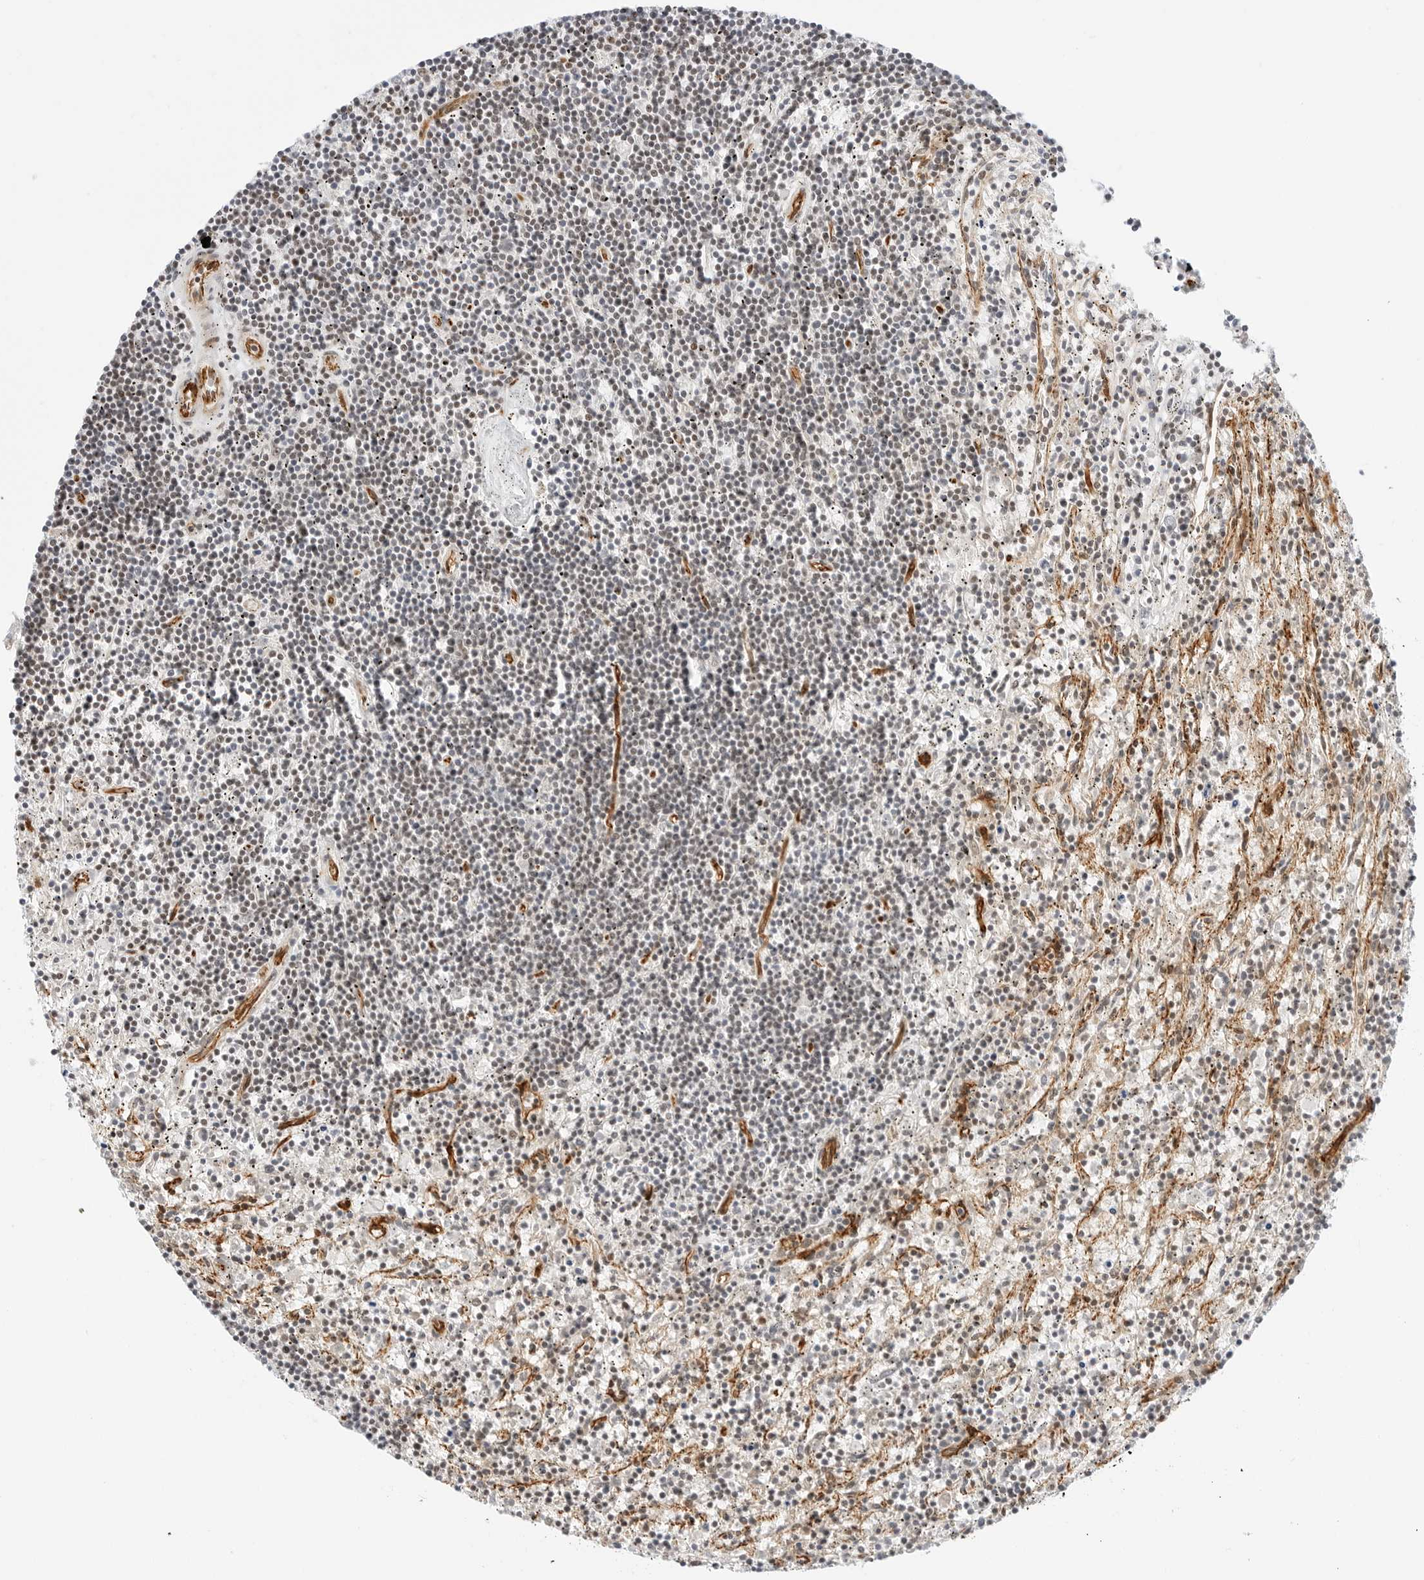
{"staining": {"intensity": "negative", "quantity": "none", "location": "none"}, "tissue": "lymphoma", "cell_type": "Tumor cells", "image_type": "cancer", "snomed": [{"axis": "morphology", "description": "Malignant lymphoma, non-Hodgkin's type, Low grade"}, {"axis": "topography", "description": "Spleen"}], "caption": "There is no significant positivity in tumor cells of lymphoma. (Brightfield microscopy of DAB (3,3'-diaminobenzidine) immunohistochemistry at high magnification).", "gene": "ZNF613", "patient": {"sex": "male", "age": 76}}